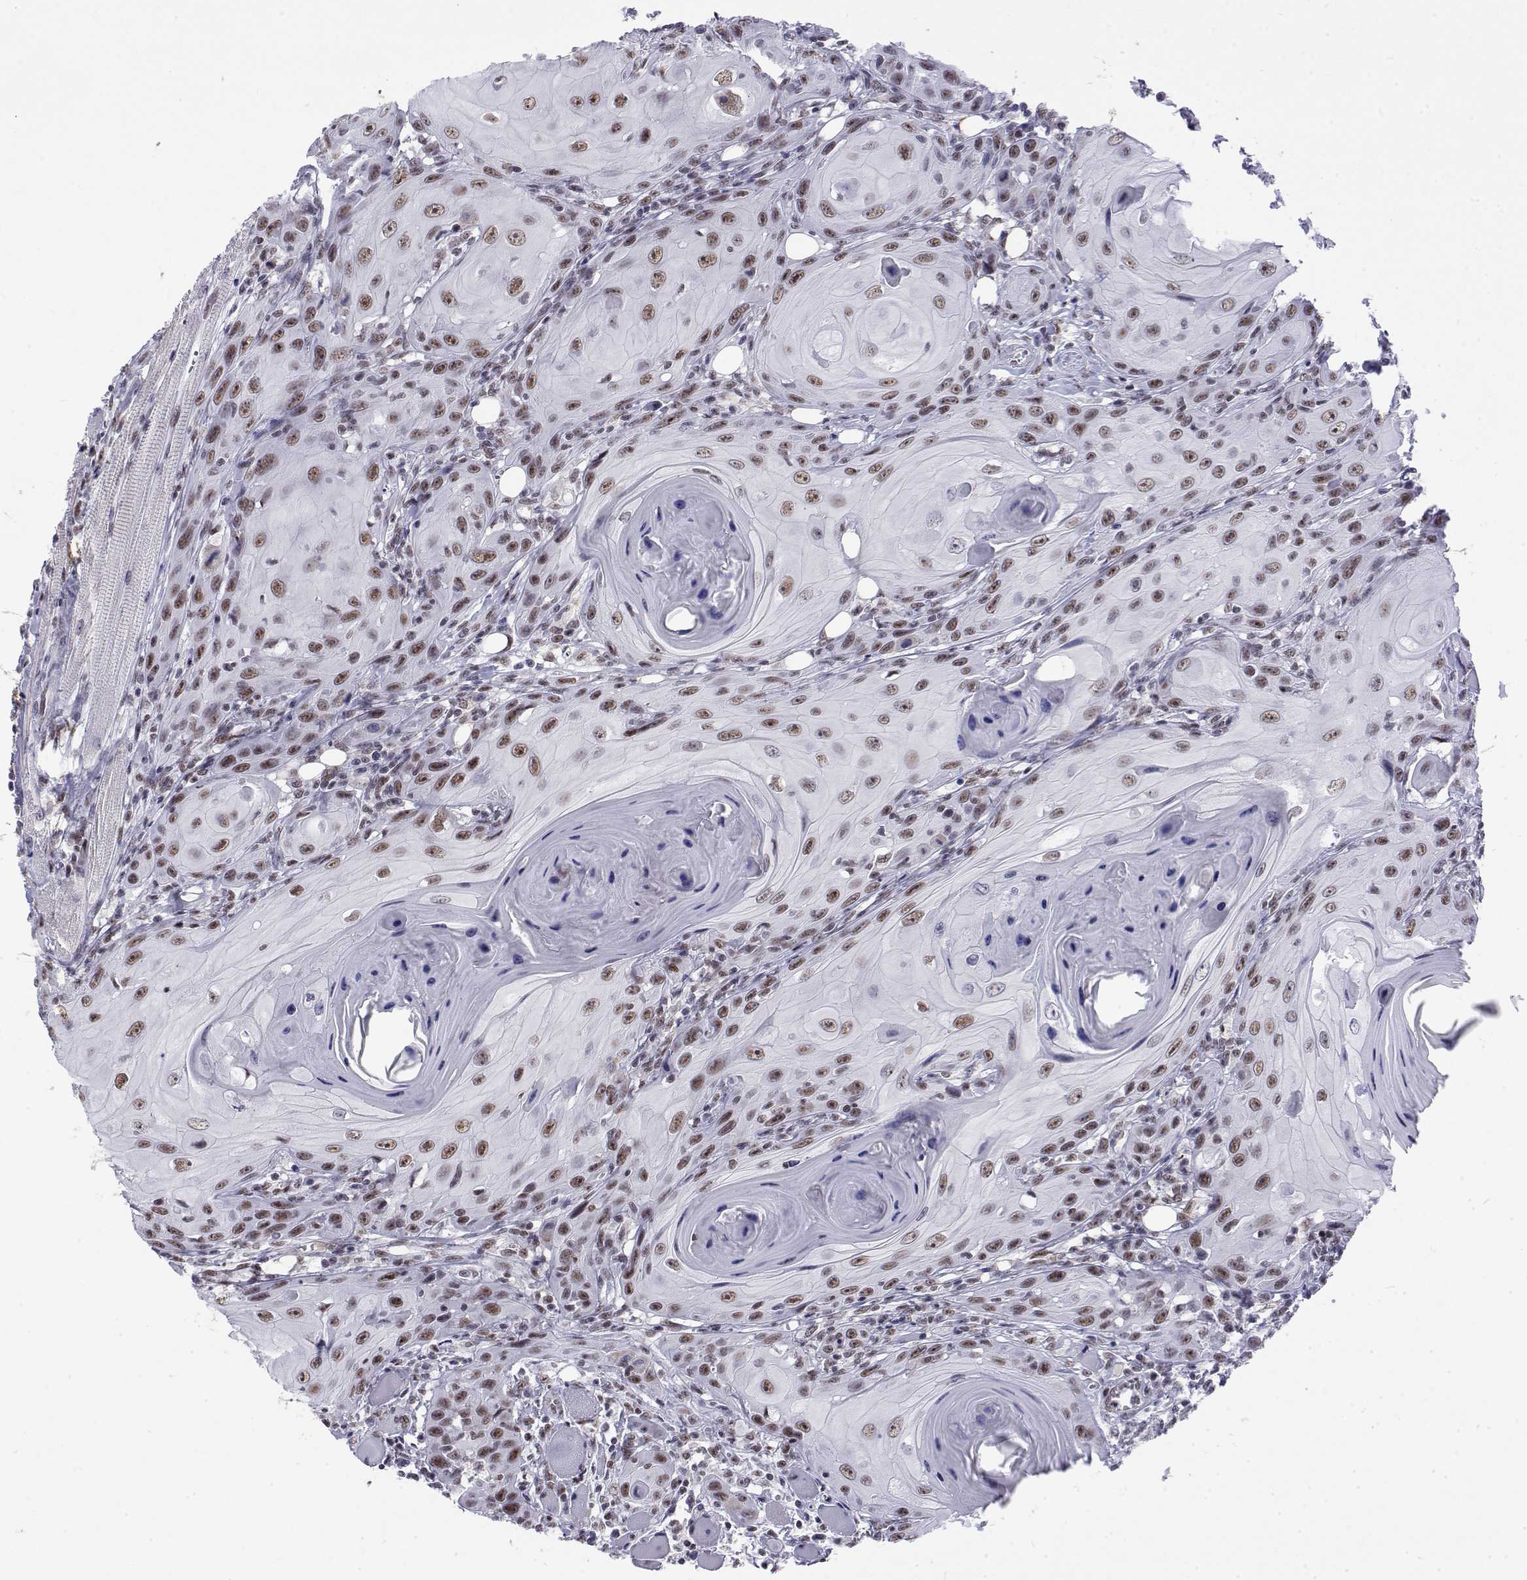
{"staining": {"intensity": "moderate", "quantity": ">75%", "location": "nuclear"}, "tissue": "head and neck cancer", "cell_type": "Tumor cells", "image_type": "cancer", "snomed": [{"axis": "morphology", "description": "Squamous cell carcinoma, NOS"}, {"axis": "topography", "description": "Head-Neck"}], "caption": "About >75% of tumor cells in head and neck cancer exhibit moderate nuclear protein positivity as visualized by brown immunohistochemical staining.", "gene": "POLDIP3", "patient": {"sex": "female", "age": 80}}